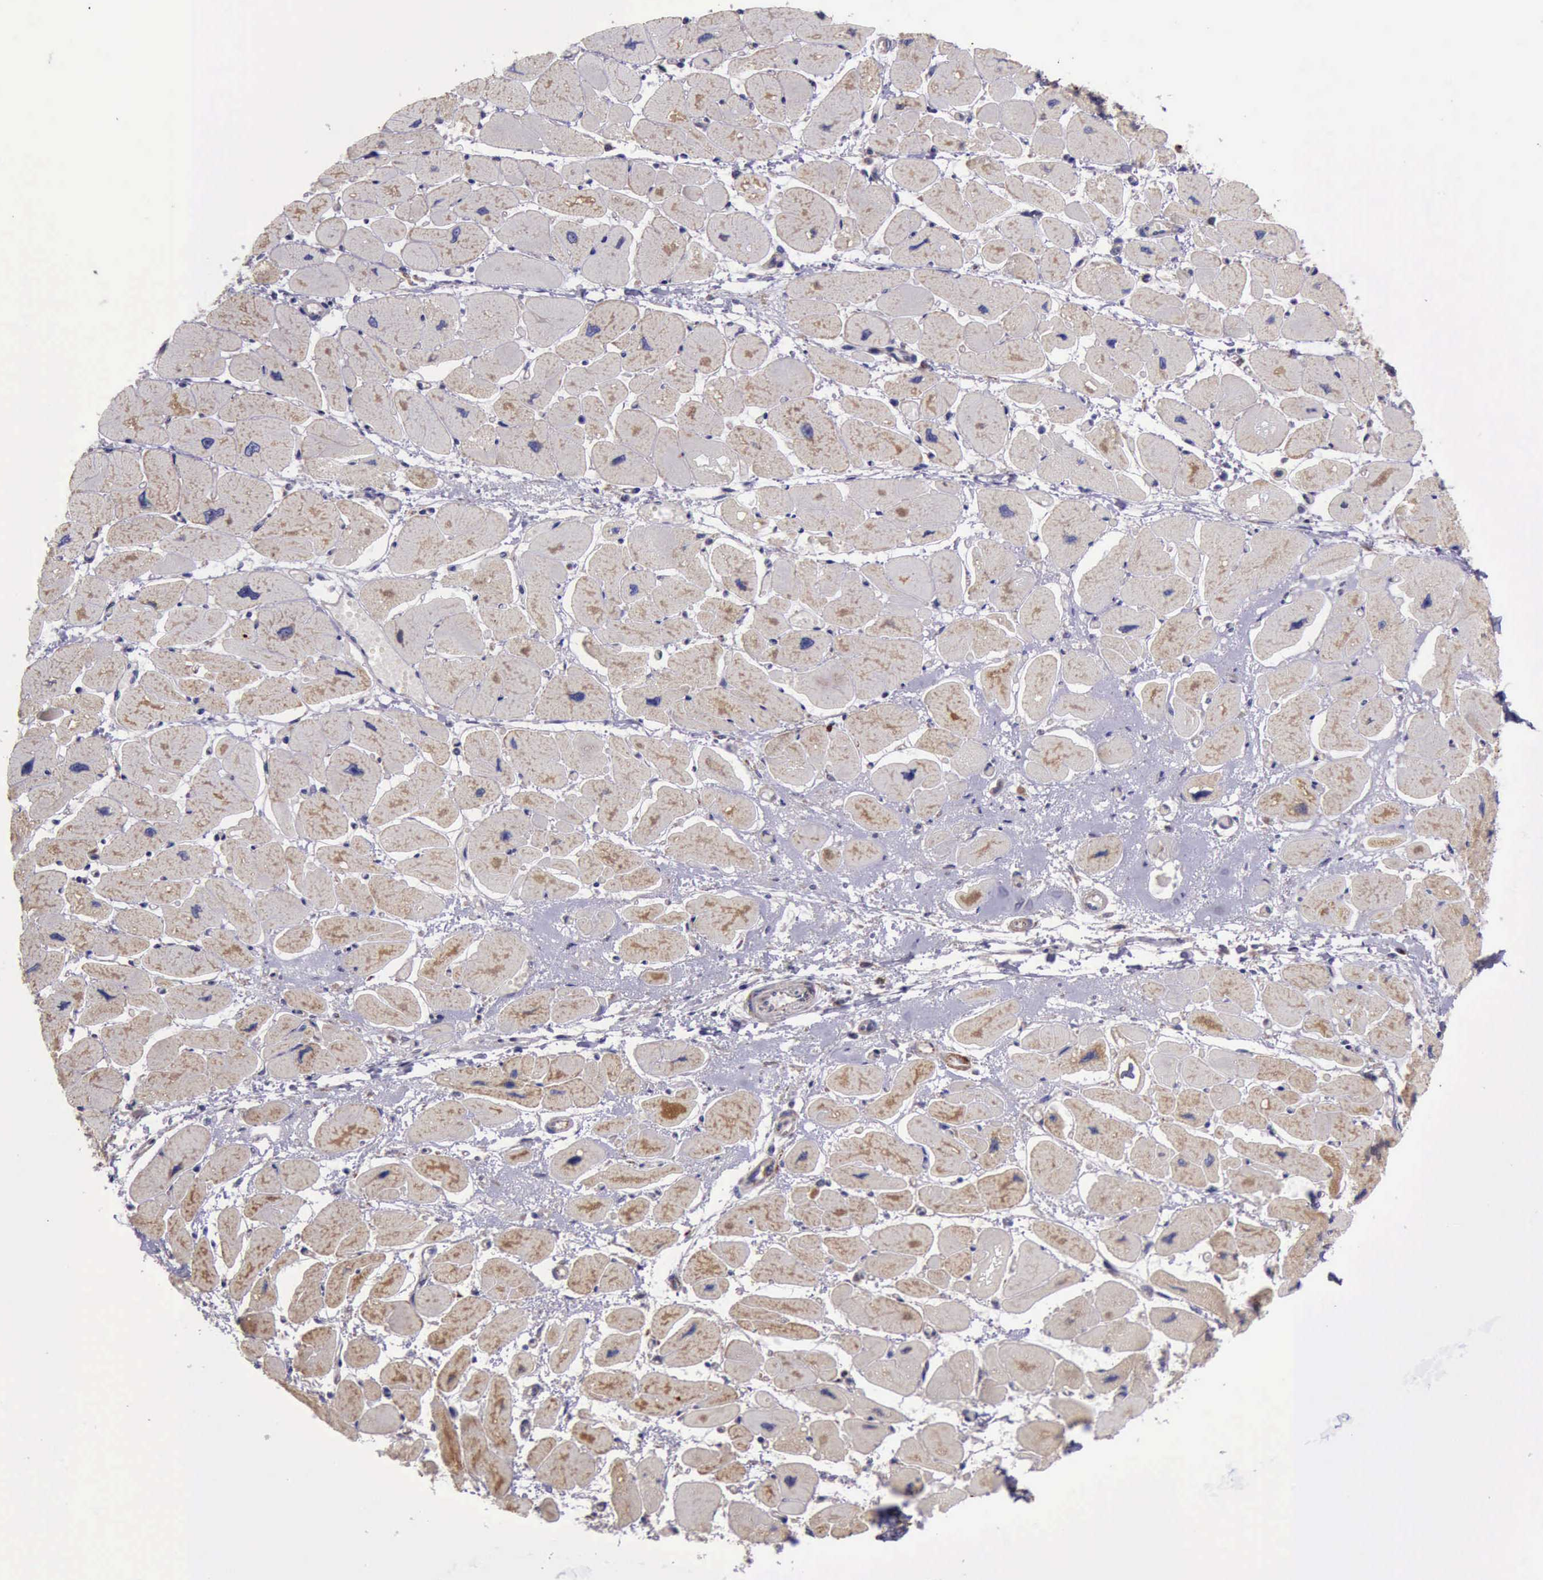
{"staining": {"intensity": "moderate", "quantity": ">75%", "location": "cytoplasmic/membranous"}, "tissue": "heart muscle", "cell_type": "Cardiomyocytes", "image_type": "normal", "snomed": [{"axis": "morphology", "description": "Normal tissue, NOS"}, {"axis": "topography", "description": "Heart"}], "caption": "This photomicrograph exhibits unremarkable heart muscle stained with IHC to label a protein in brown. The cytoplasmic/membranous of cardiomyocytes show moderate positivity for the protein. Nuclei are counter-stained blue.", "gene": "TXN2", "patient": {"sex": "female", "age": 54}}